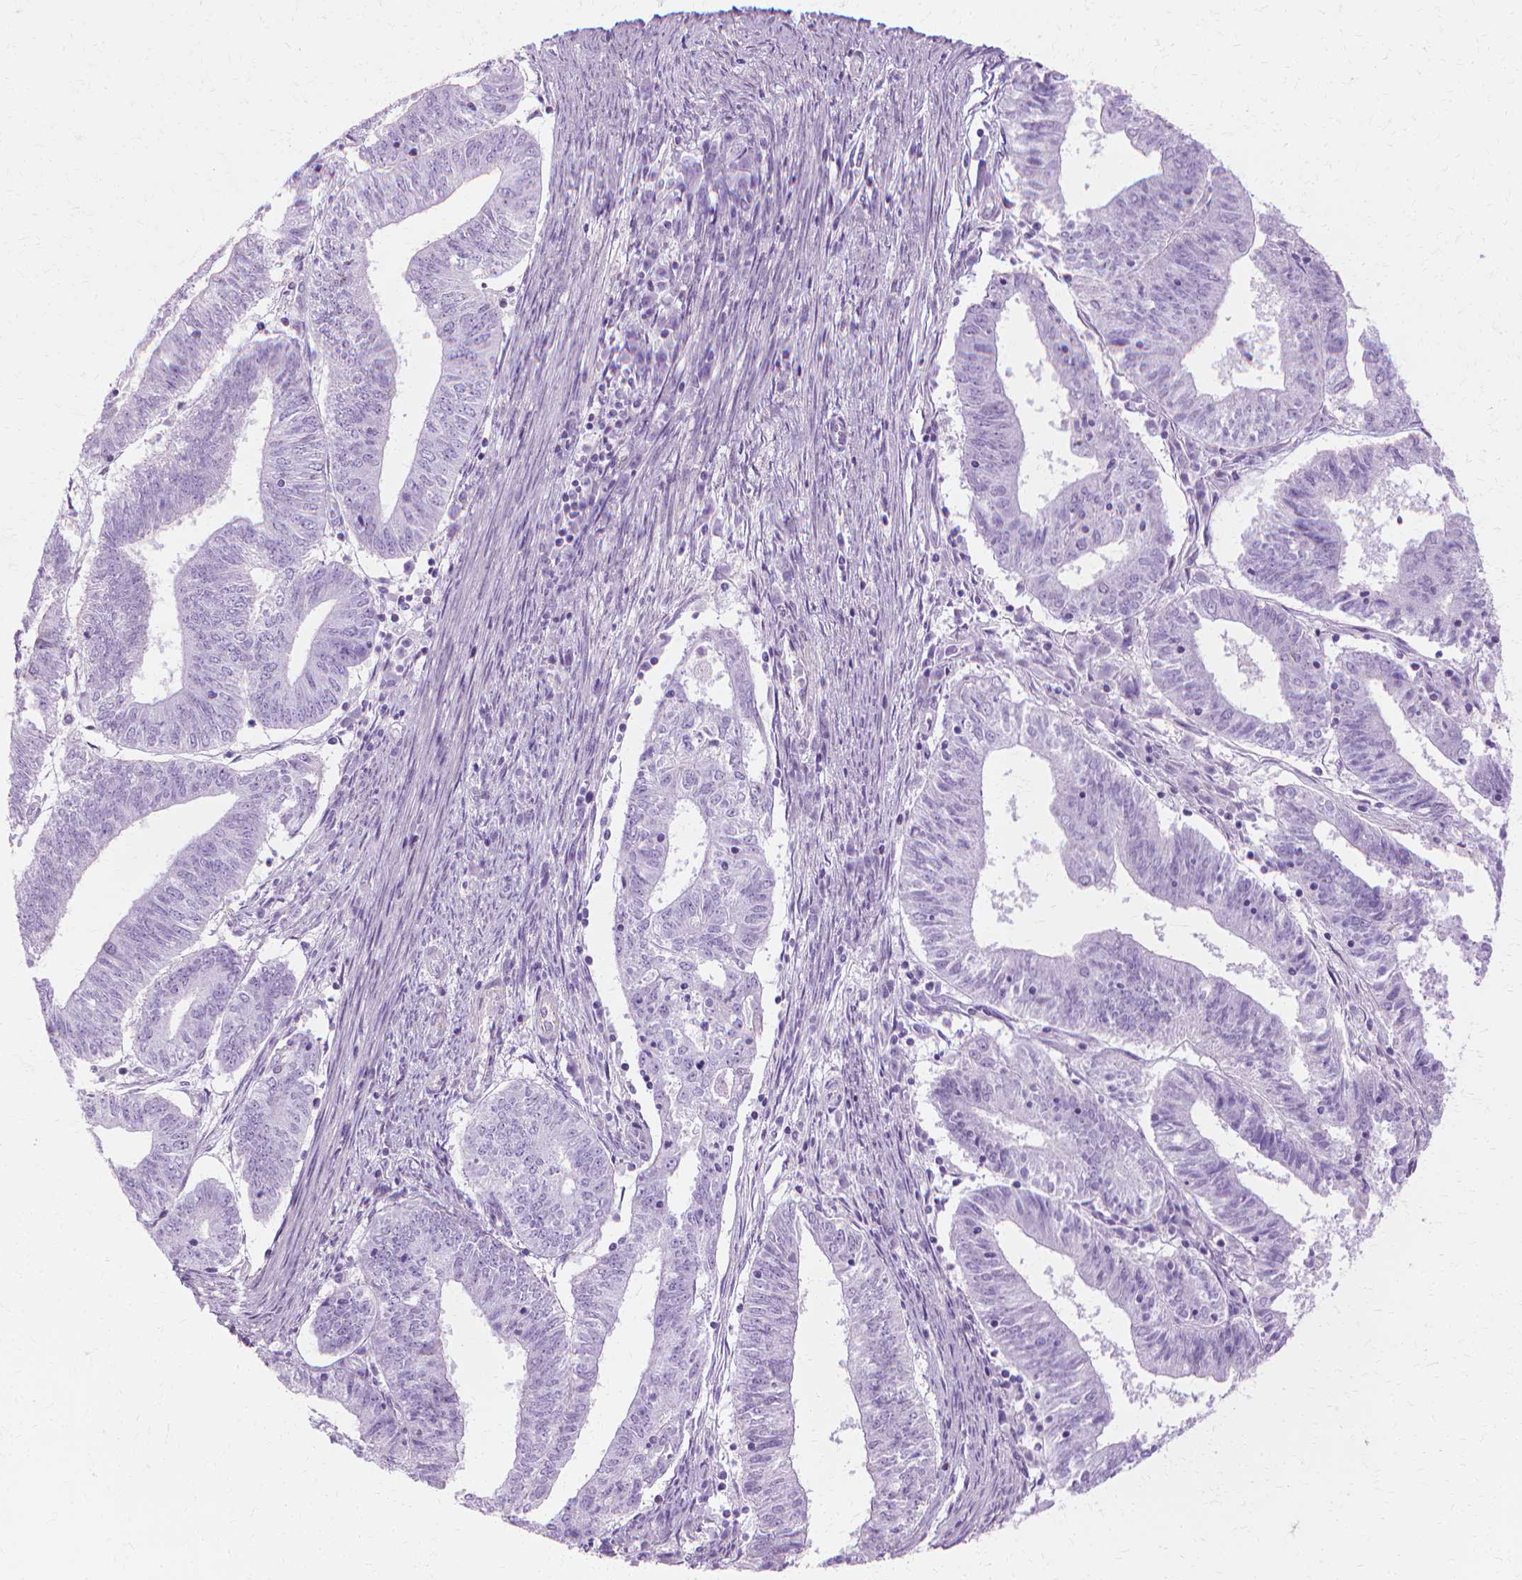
{"staining": {"intensity": "negative", "quantity": "none", "location": "none"}, "tissue": "endometrial cancer", "cell_type": "Tumor cells", "image_type": "cancer", "snomed": [{"axis": "morphology", "description": "Adenocarcinoma, NOS"}, {"axis": "topography", "description": "Endometrium"}], "caption": "The histopathology image displays no staining of tumor cells in endometrial cancer.", "gene": "CFAP157", "patient": {"sex": "female", "age": 82}}